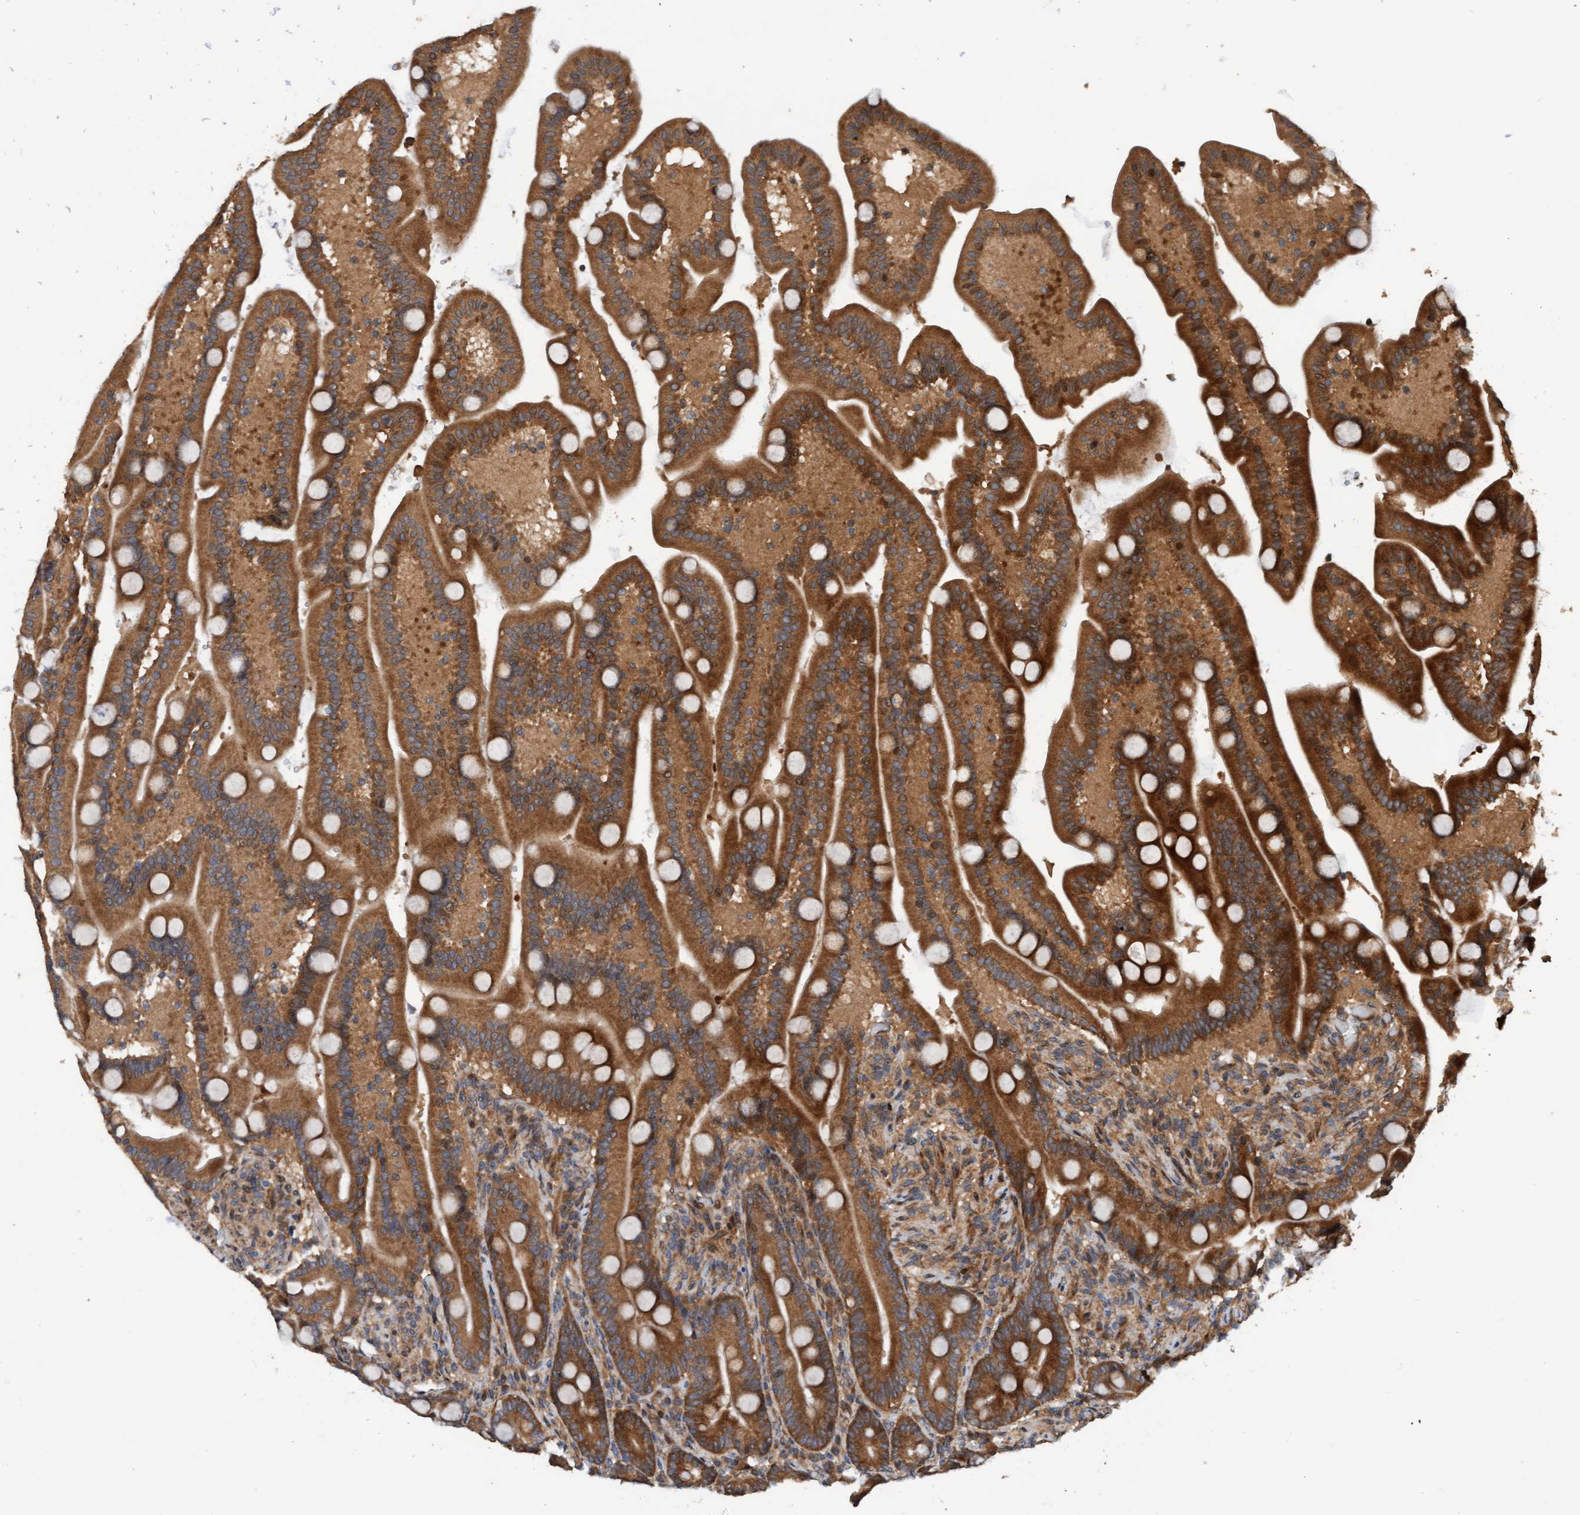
{"staining": {"intensity": "strong", "quantity": ">75%", "location": "cytoplasmic/membranous"}, "tissue": "duodenum", "cell_type": "Glandular cells", "image_type": "normal", "snomed": [{"axis": "morphology", "description": "Normal tissue, NOS"}, {"axis": "topography", "description": "Duodenum"}], "caption": "Duodenum stained for a protein (brown) displays strong cytoplasmic/membranous positive expression in about >75% of glandular cells.", "gene": "MLXIP", "patient": {"sex": "male", "age": 54}}